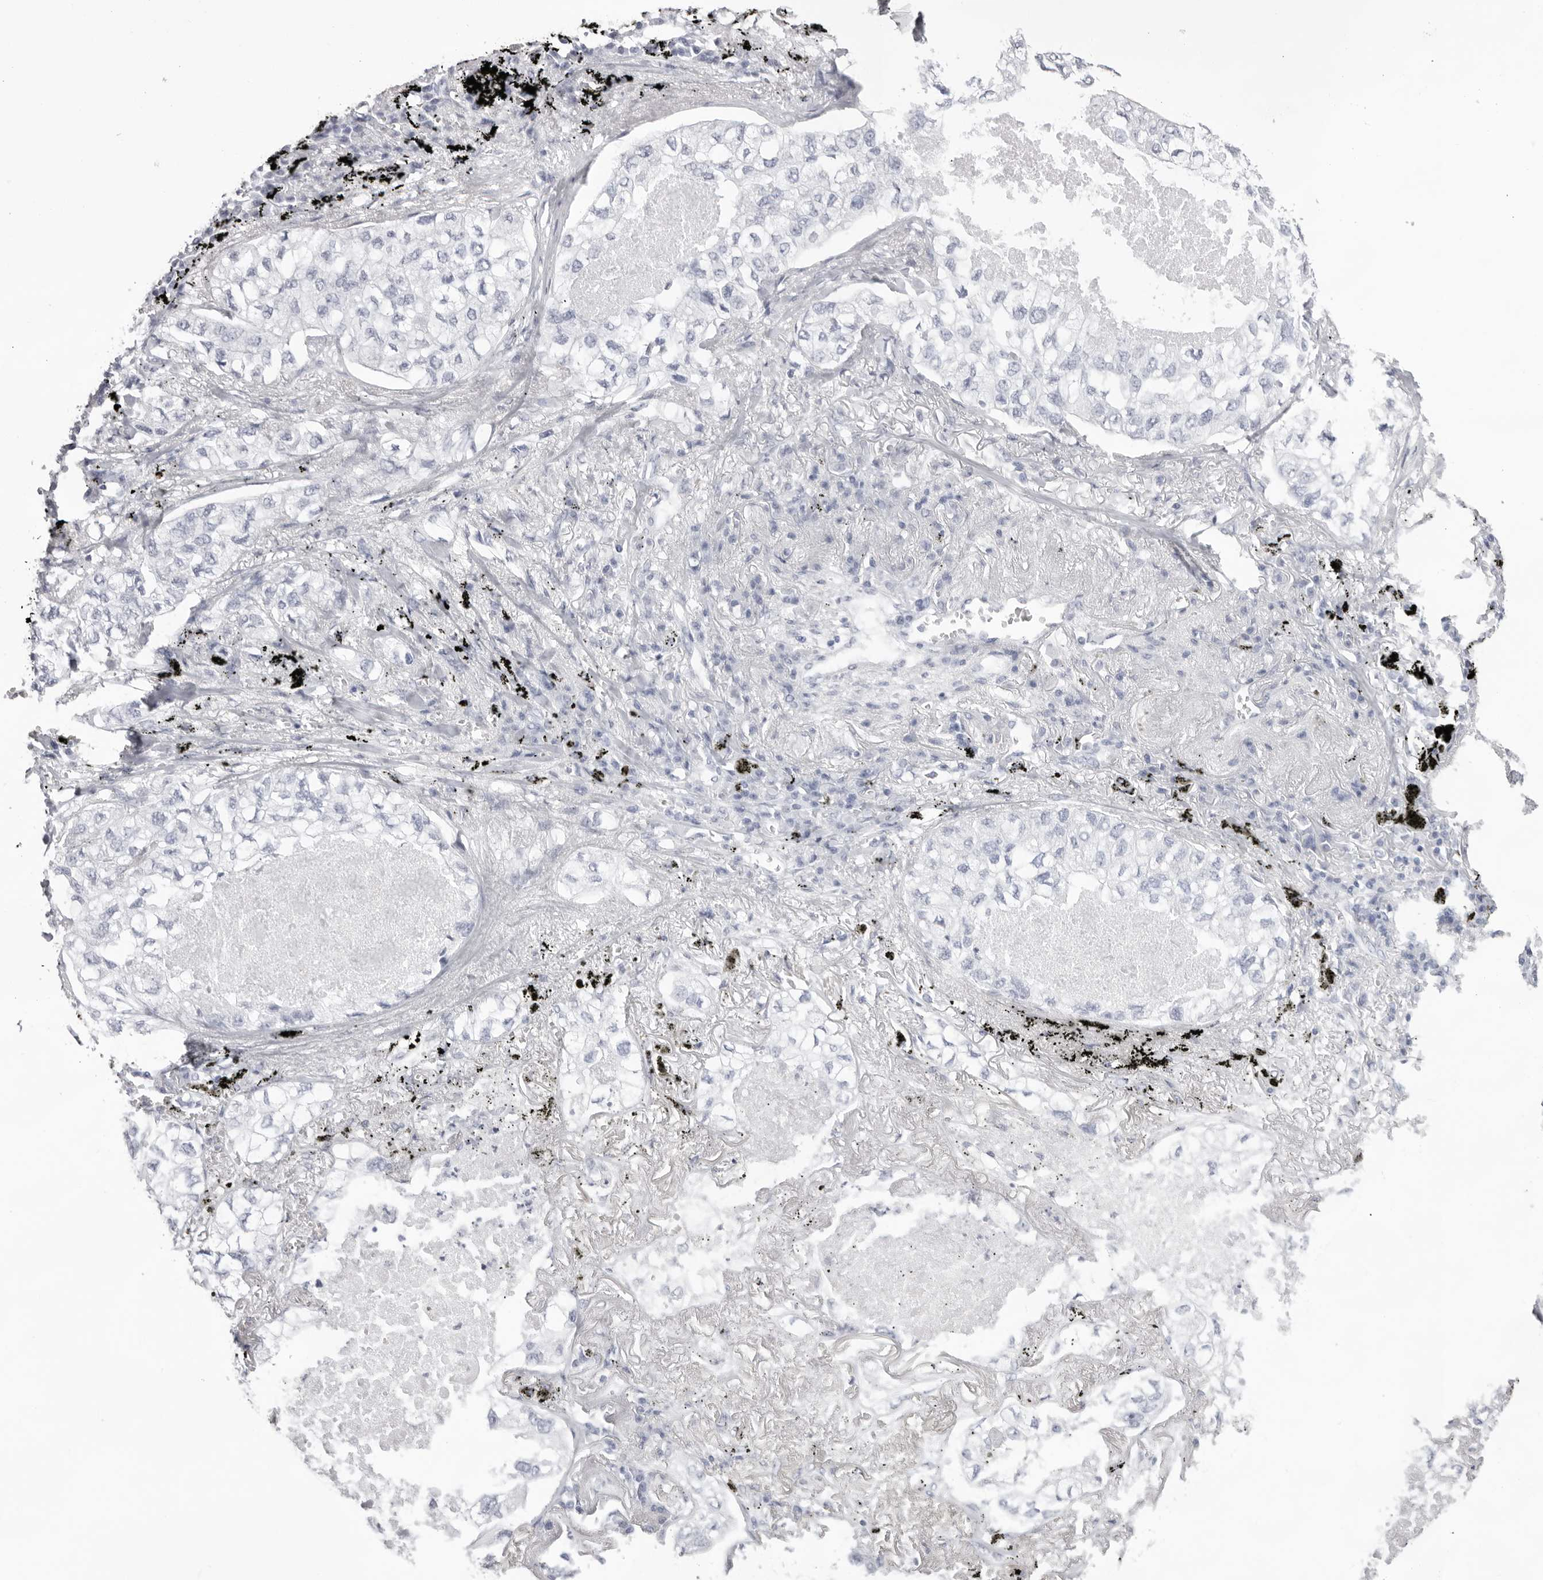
{"staining": {"intensity": "negative", "quantity": "none", "location": "none"}, "tissue": "lung cancer", "cell_type": "Tumor cells", "image_type": "cancer", "snomed": [{"axis": "morphology", "description": "Adenocarcinoma, NOS"}, {"axis": "topography", "description": "Lung"}], "caption": "Lung cancer was stained to show a protein in brown. There is no significant staining in tumor cells.", "gene": "TMOD4", "patient": {"sex": "male", "age": 65}}